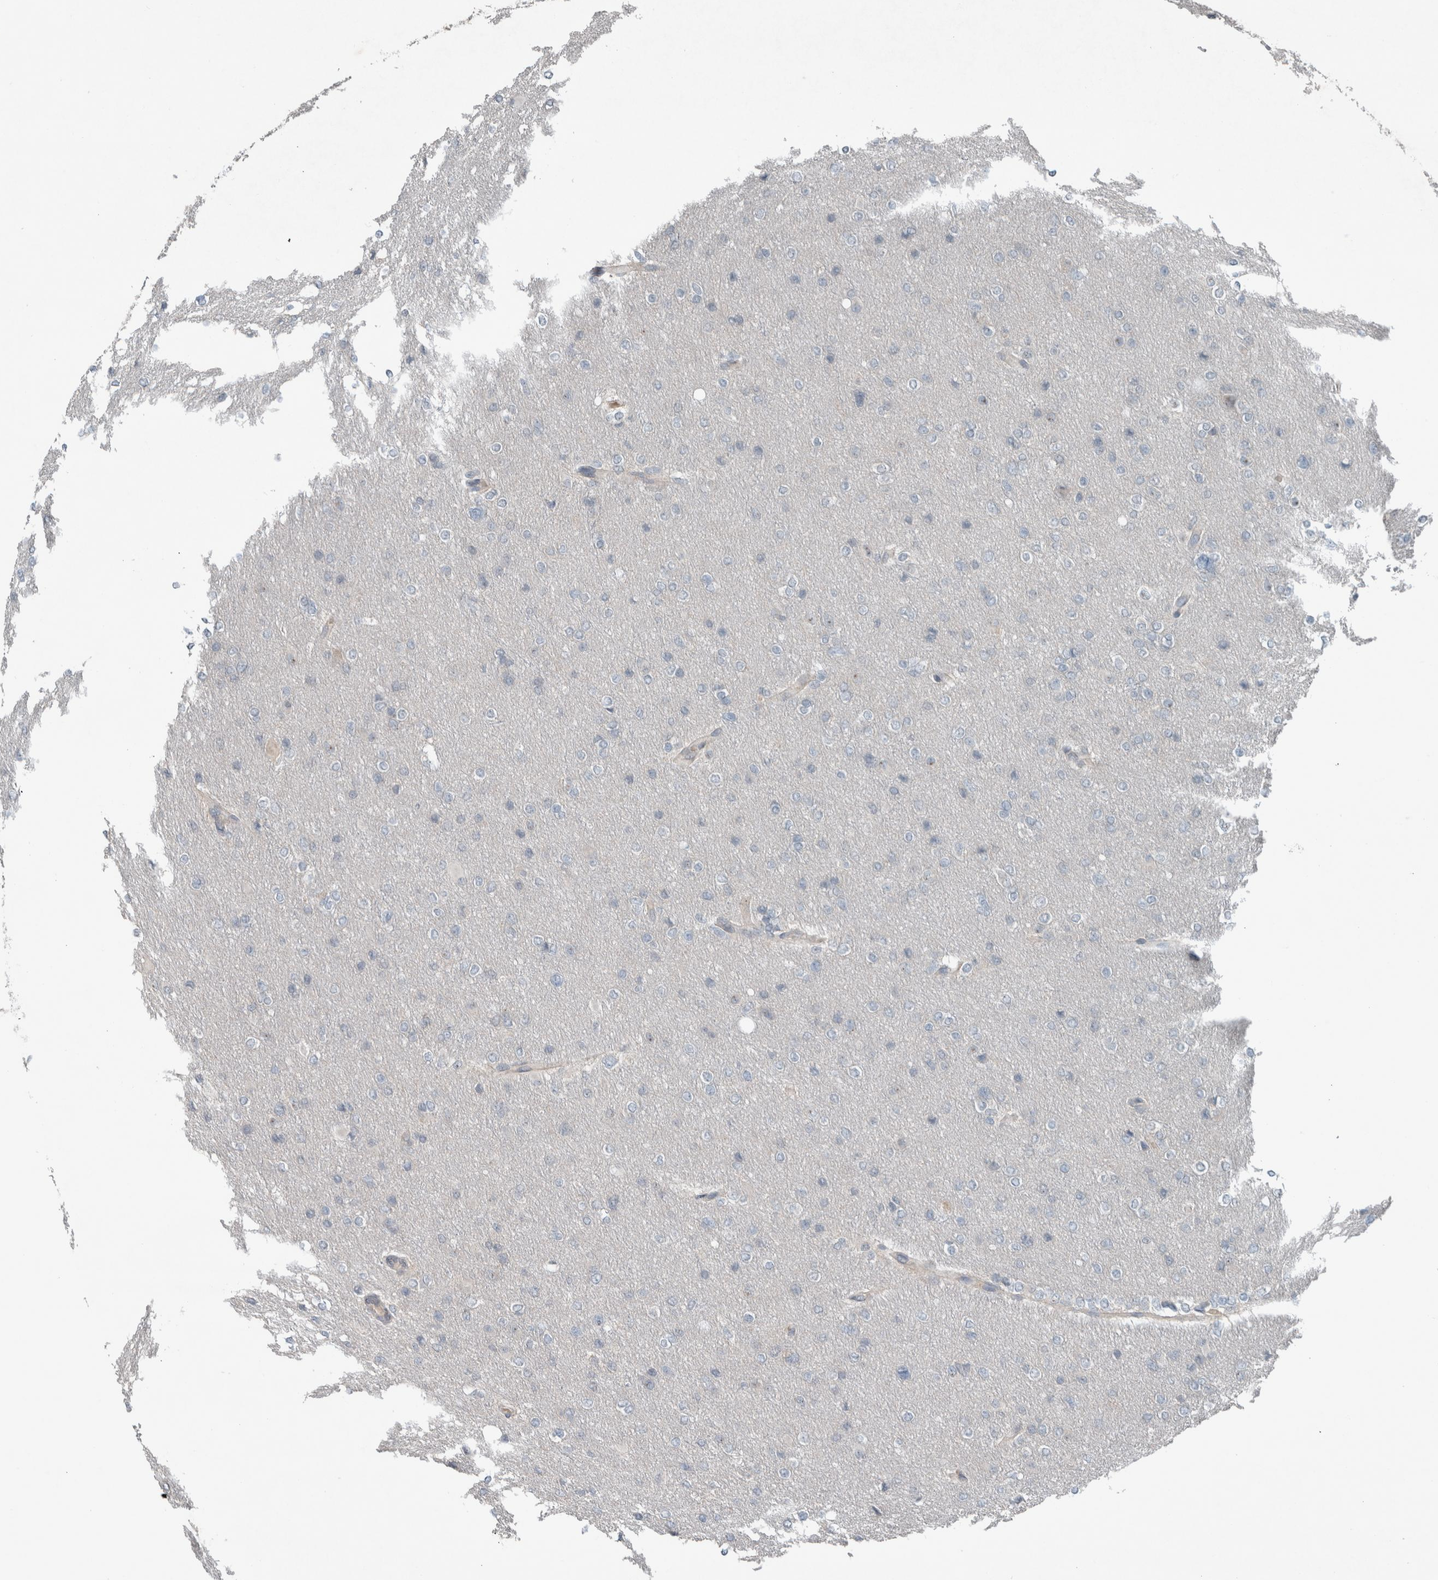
{"staining": {"intensity": "negative", "quantity": "none", "location": "none"}, "tissue": "glioma", "cell_type": "Tumor cells", "image_type": "cancer", "snomed": [{"axis": "morphology", "description": "Glioma, malignant, High grade"}, {"axis": "topography", "description": "Cerebral cortex"}], "caption": "High magnification brightfield microscopy of glioma stained with DAB (3,3'-diaminobenzidine) (brown) and counterstained with hematoxylin (blue): tumor cells show no significant positivity. (Brightfield microscopy of DAB immunohistochemistry at high magnification).", "gene": "JADE2", "patient": {"sex": "female", "age": 36}}